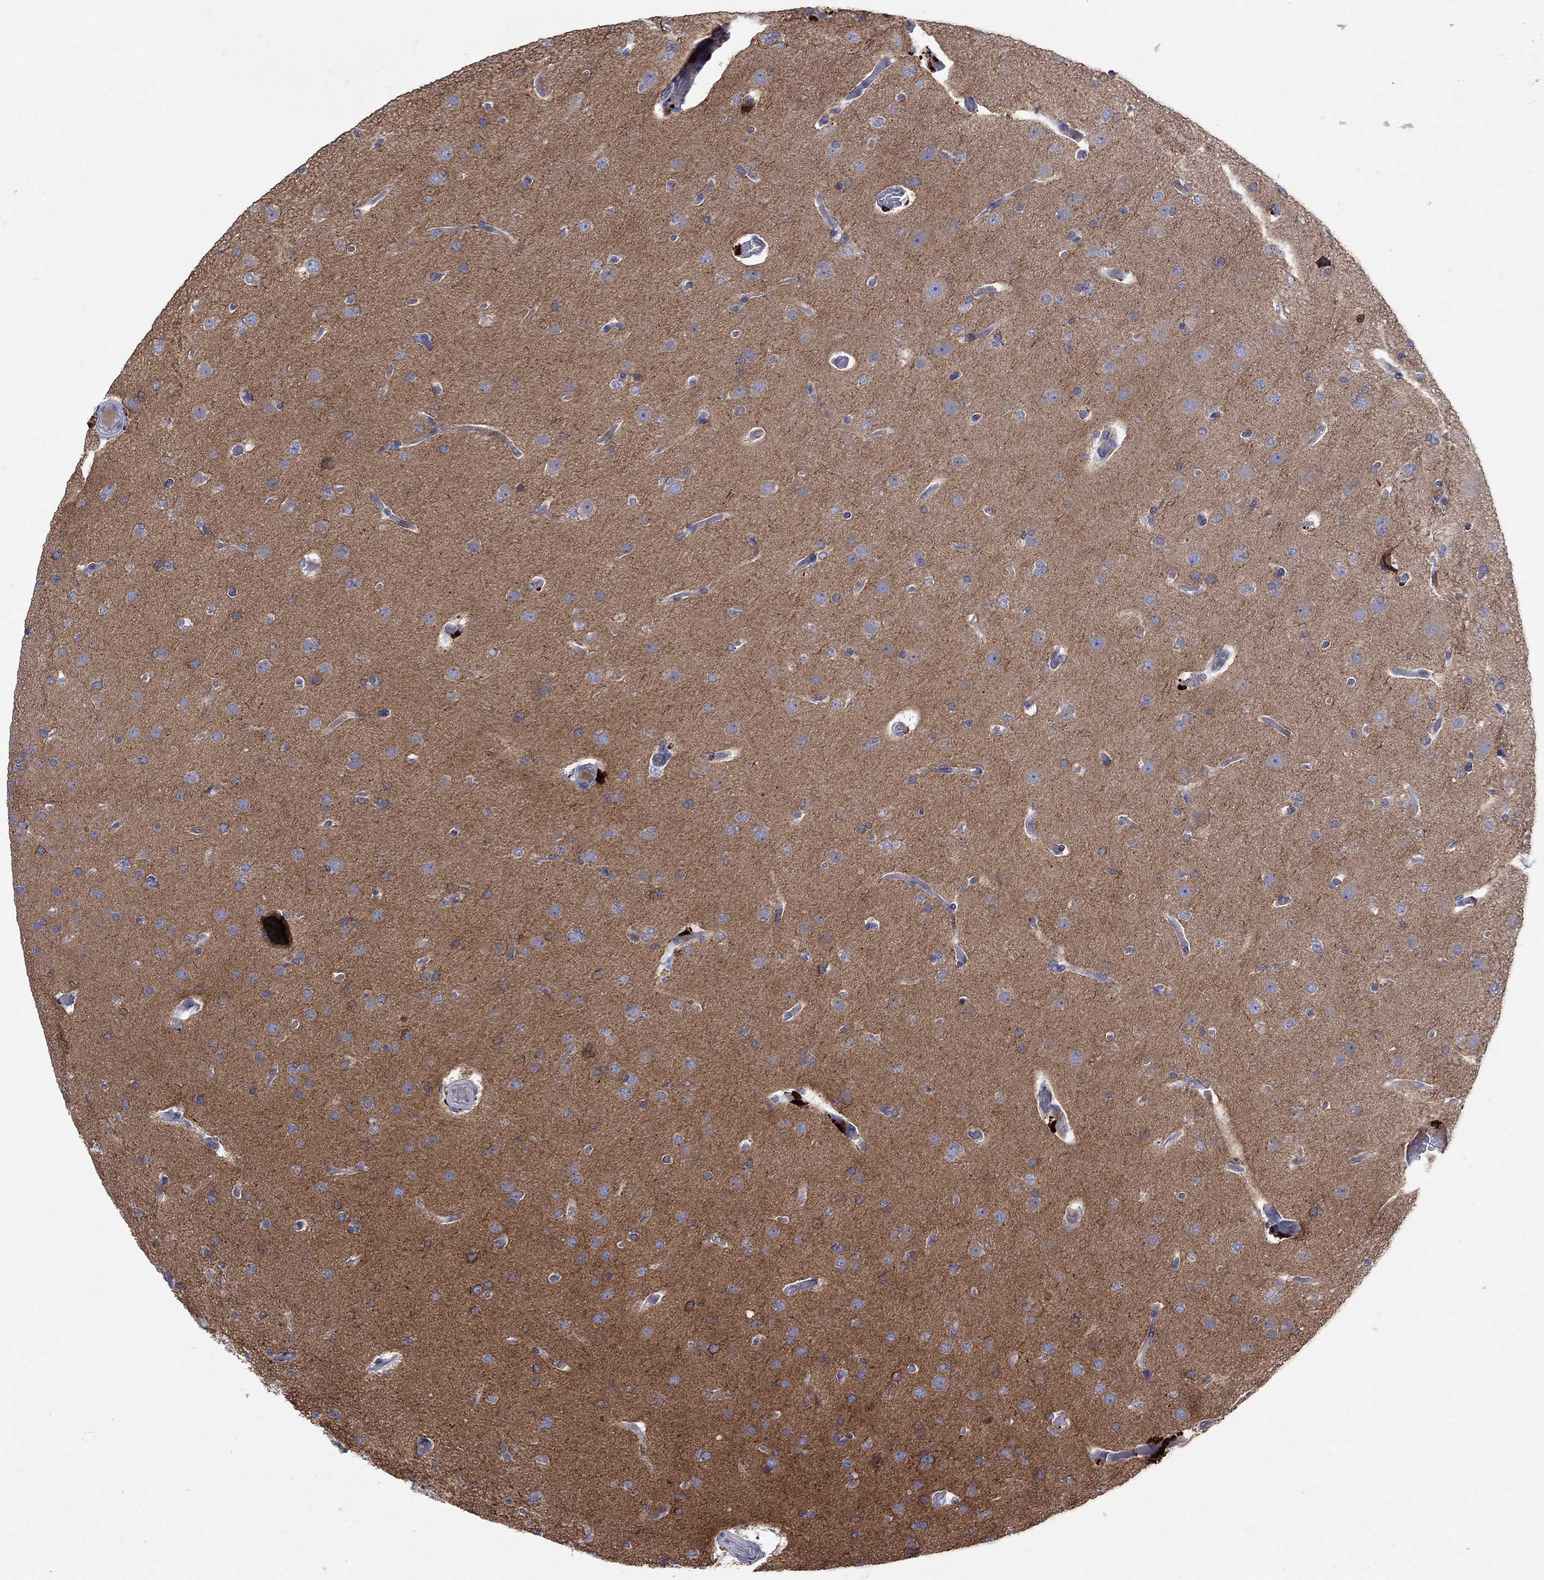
{"staining": {"intensity": "negative", "quantity": "none", "location": "none"}, "tissue": "glioma", "cell_type": "Tumor cells", "image_type": "cancer", "snomed": [{"axis": "morphology", "description": "Glioma, malignant, Low grade"}, {"axis": "topography", "description": "Brain"}], "caption": "A high-resolution image shows immunohistochemistry staining of glioma, which exhibits no significant staining in tumor cells. Nuclei are stained in blue.", "gene": "PLCL2", "patient": {"sex": "male", "age": 41}}